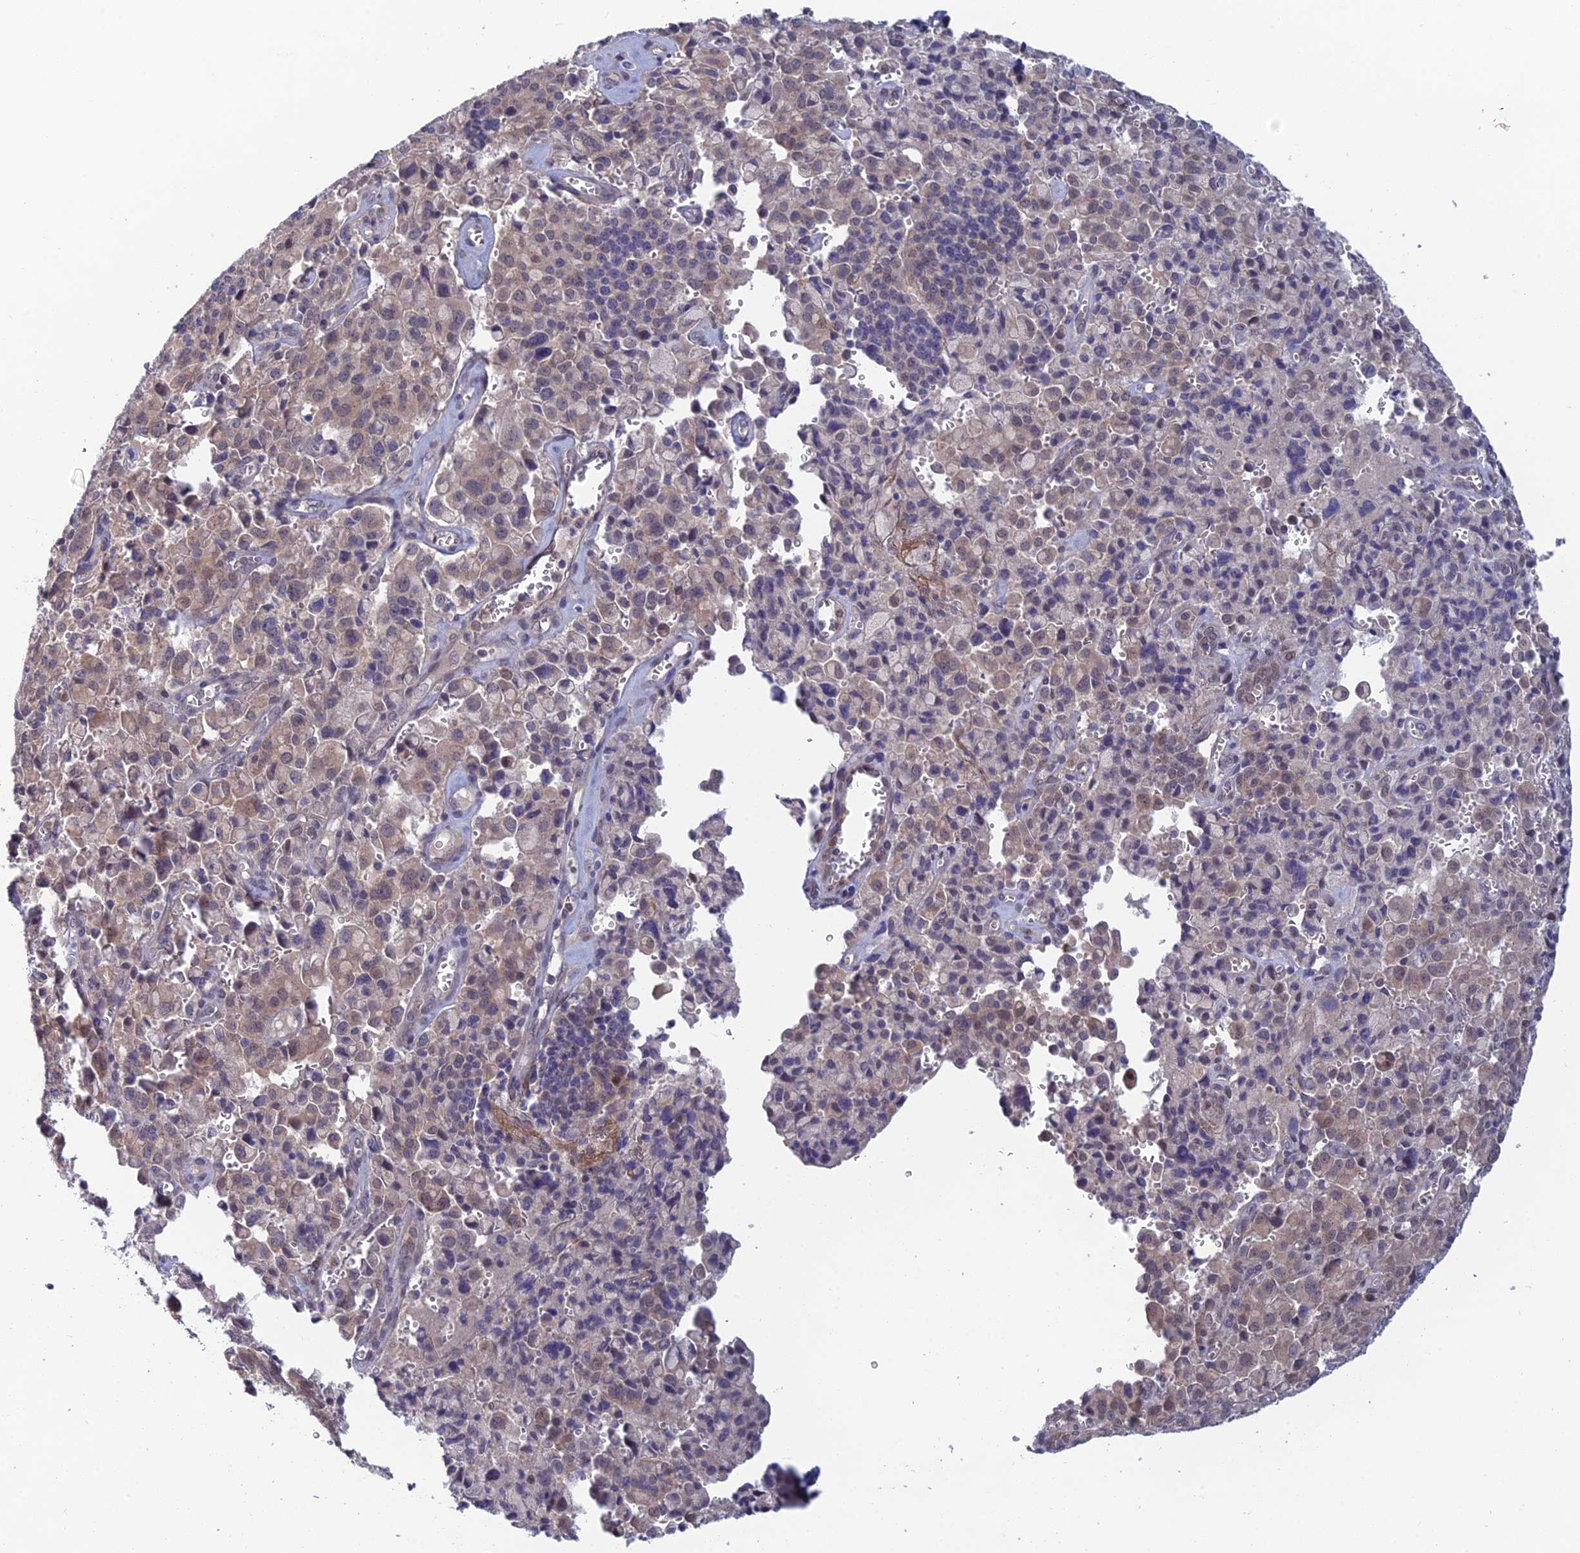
{"staining": {"intensity": "weak", "quantity": "<25%", "location": "cytoplasmic/membranous"}, "tissue": "pancreatic cancer", "cell_type": "Tumor cells", "image_type": "cancer", "snomed": [{"axis": "morphology", "description": "Adenocarcinoma, NOS"}, {"axis": "topography", "description": "Pancreas"}], "caption": "High magnification brightfield microscopy of adenocarcinoma (pancreatic) stained with DAB (brown) and counterstained with hematoxylin (blue): tumor cells show no significant staining.", "gene": "SRA1", "patient": {"sex": "male", "age": 65}}